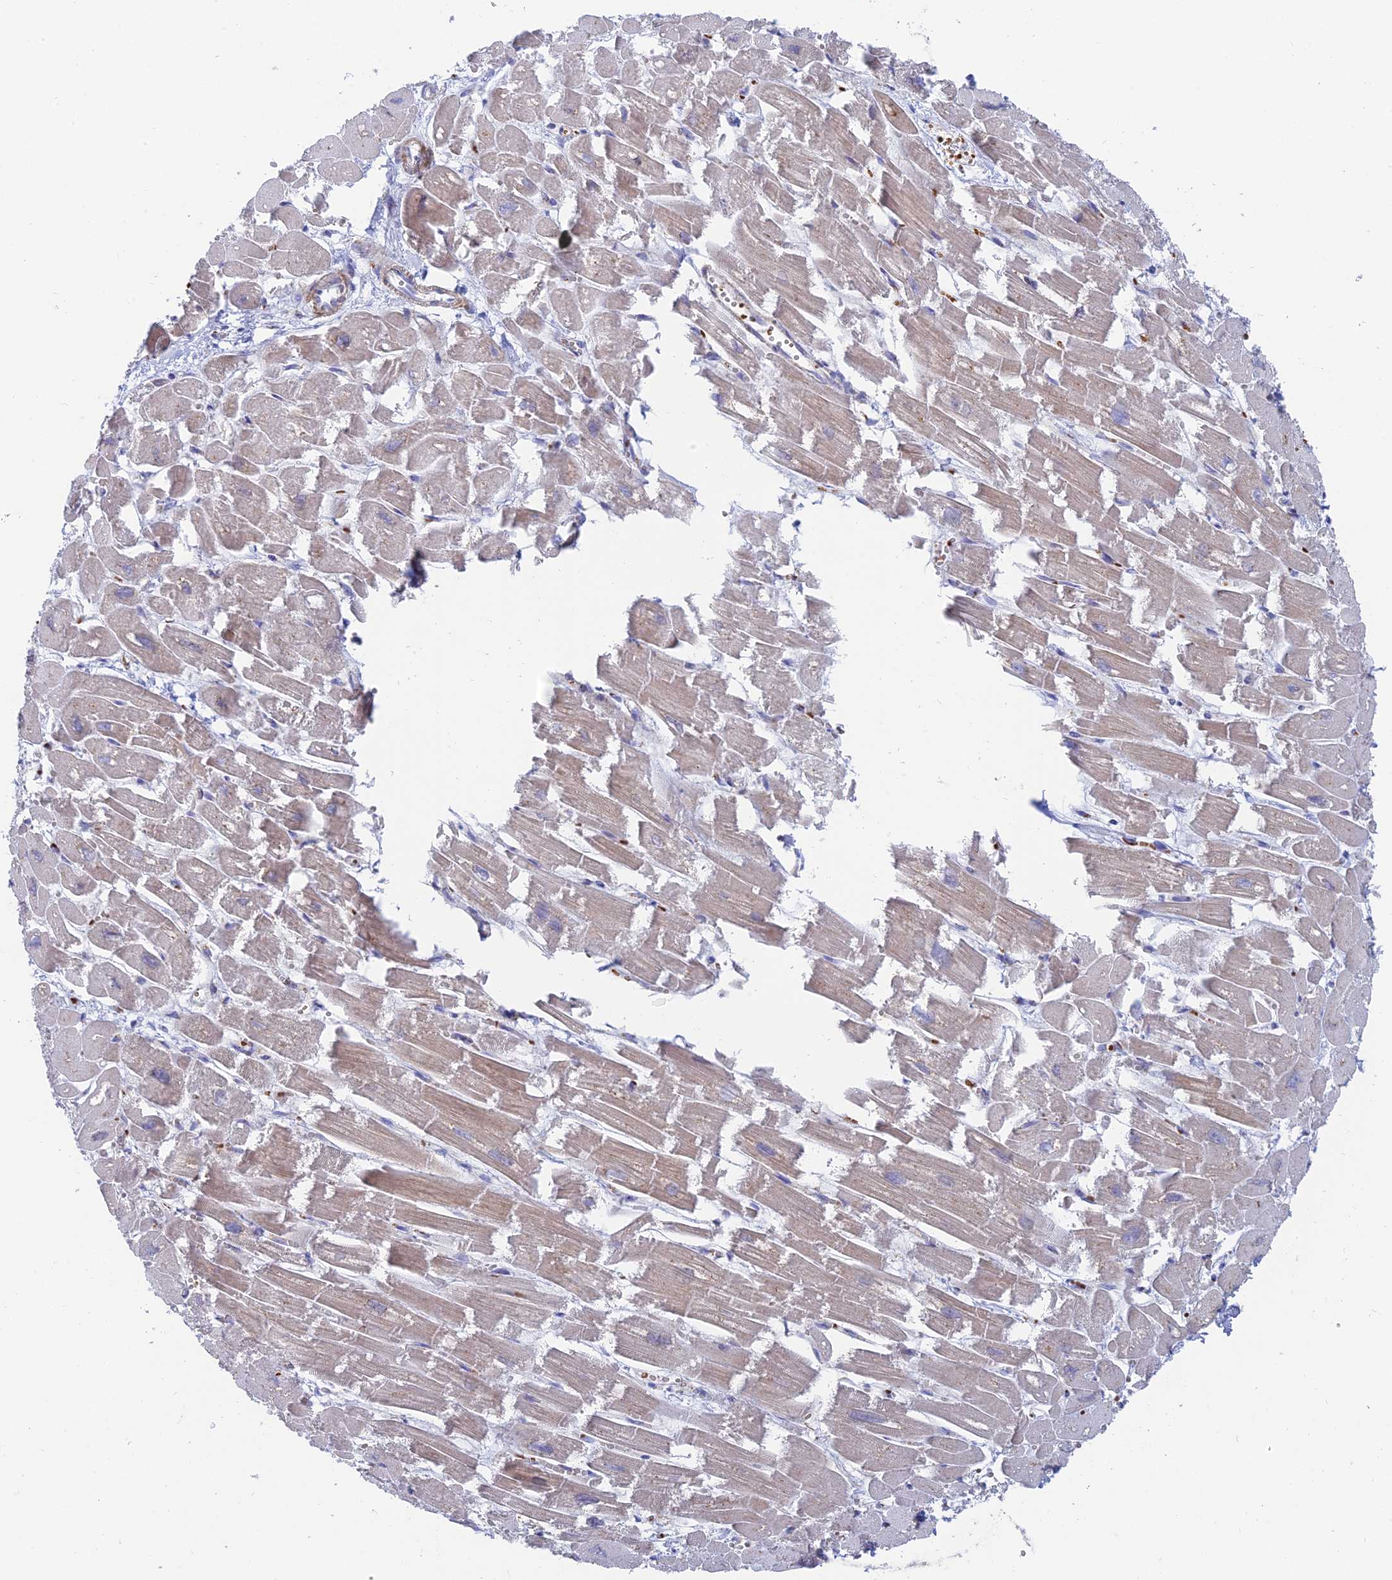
{"staining": {"intensity": "negative", "quantity": "none", "location": "none"}, "tissue": "heart muscle", "cell_type": "Cardiomyocytes", "image_type": "normal", "snomed": [{"axis": "morphology", "description": "Normal tissue, NOS"}, {"axis": "topography", "description": "Heart"}], "caption": "The immunohistochemistry (IHC) micrograph has no significant expression in cardiomyocytes of heart muscle. The staining was performed using DAB to visualize the protein expression in brown, while the nuclei were stained in blue with hematoxylin (Magnification: 20x).", "gene": "ENSG00000267561", "patient": {"sex": "male", "age": 54}}